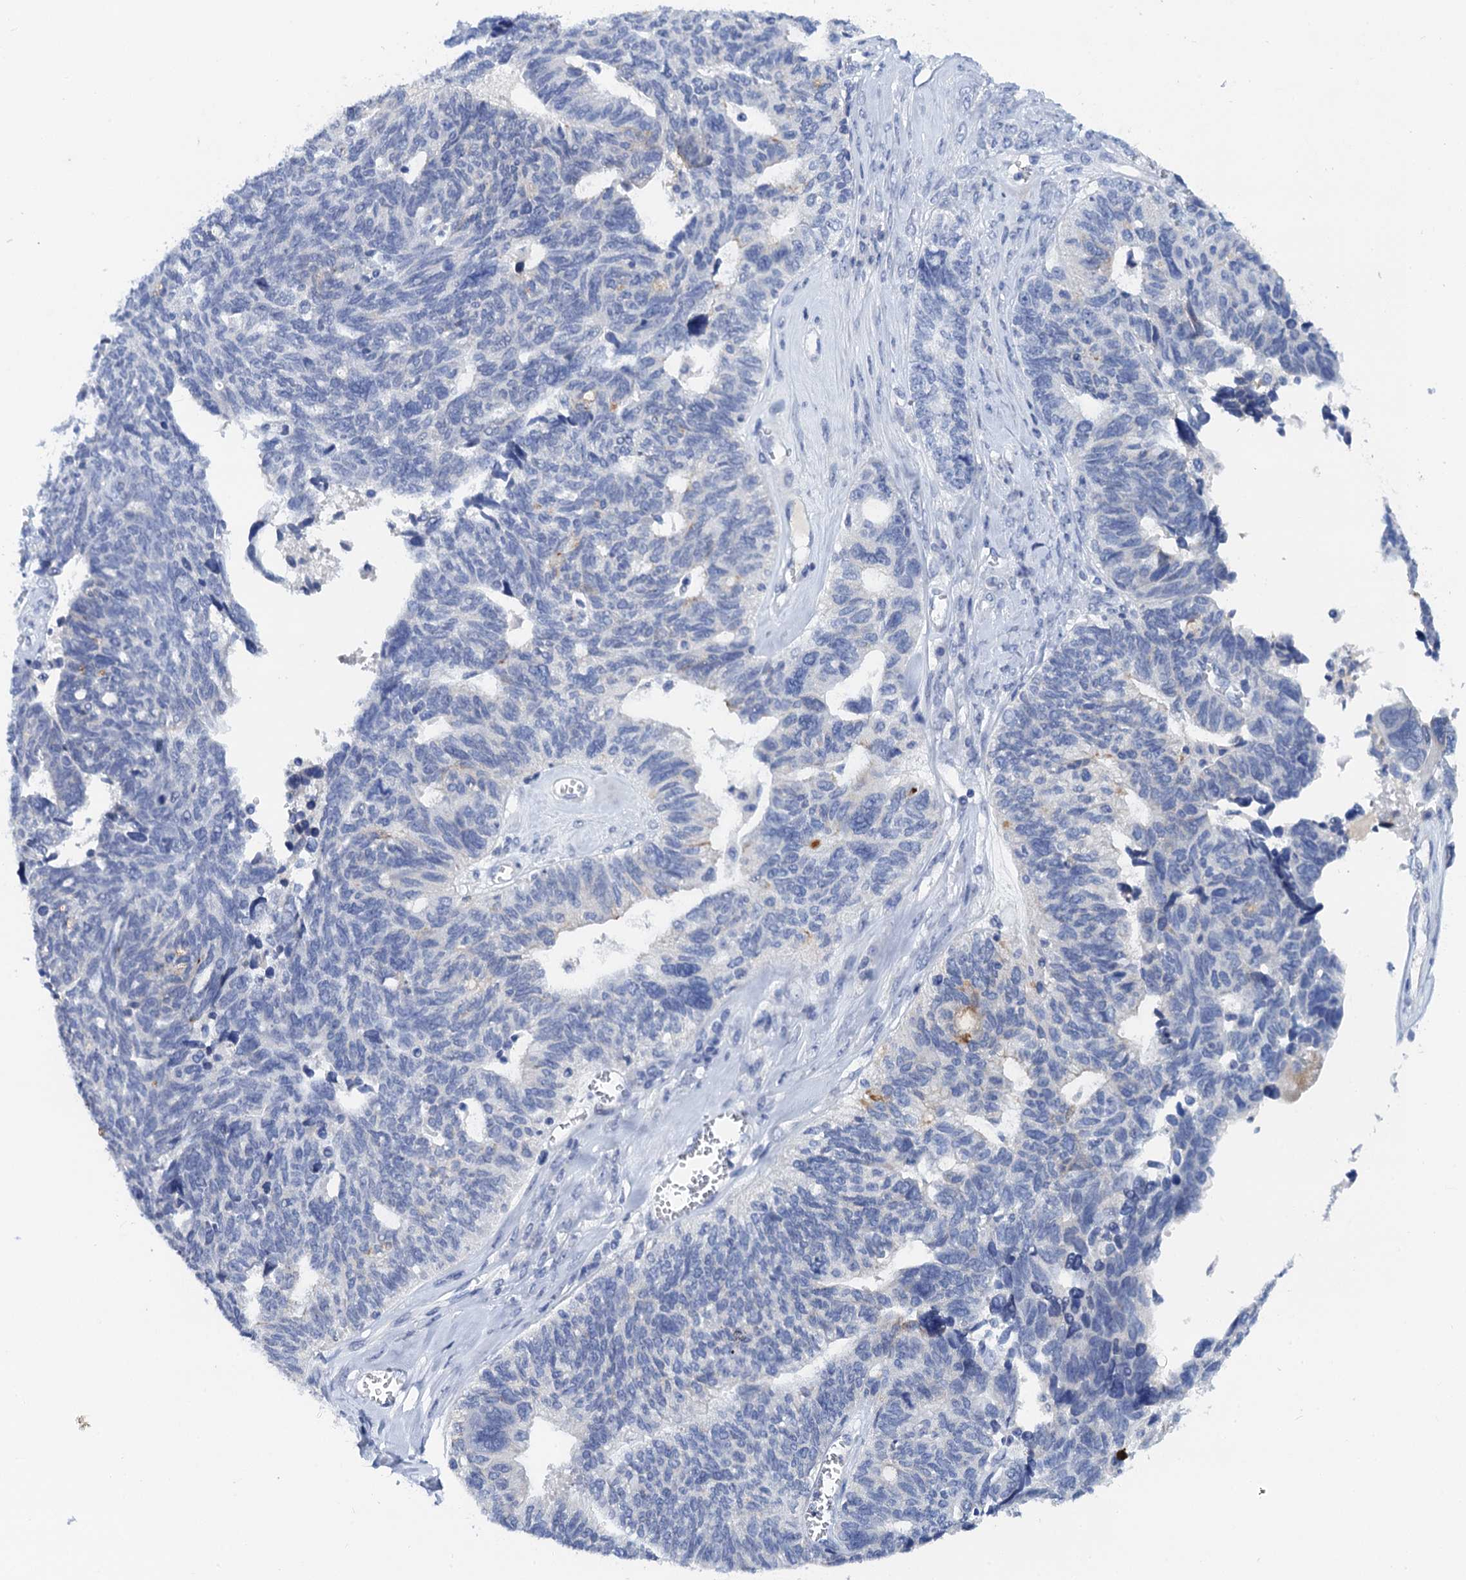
{"staining": {"intensity": "negative", "quantity": "none", "location": "none"}, "tissue": "ovarian cancer", "cell_type": "Tumor cells", "image_type": "cancer", "snomed": [{"axis": "morphology", "description": "Cystadenocarcinoma, serous, NOS"}, {"axis": "topography", "description": "Ovary"}], "caption": "This photomicrograph is of ovarian cancer (serous cystadenocarcinoma) stained with immunohistochemistry (IHC) to label a protein in brown with the nuclei are counter-stained blue. There is no positivity in tumor cells.", "gene": "LYPD3", "patient": {"sex": "female", "age": 79}}